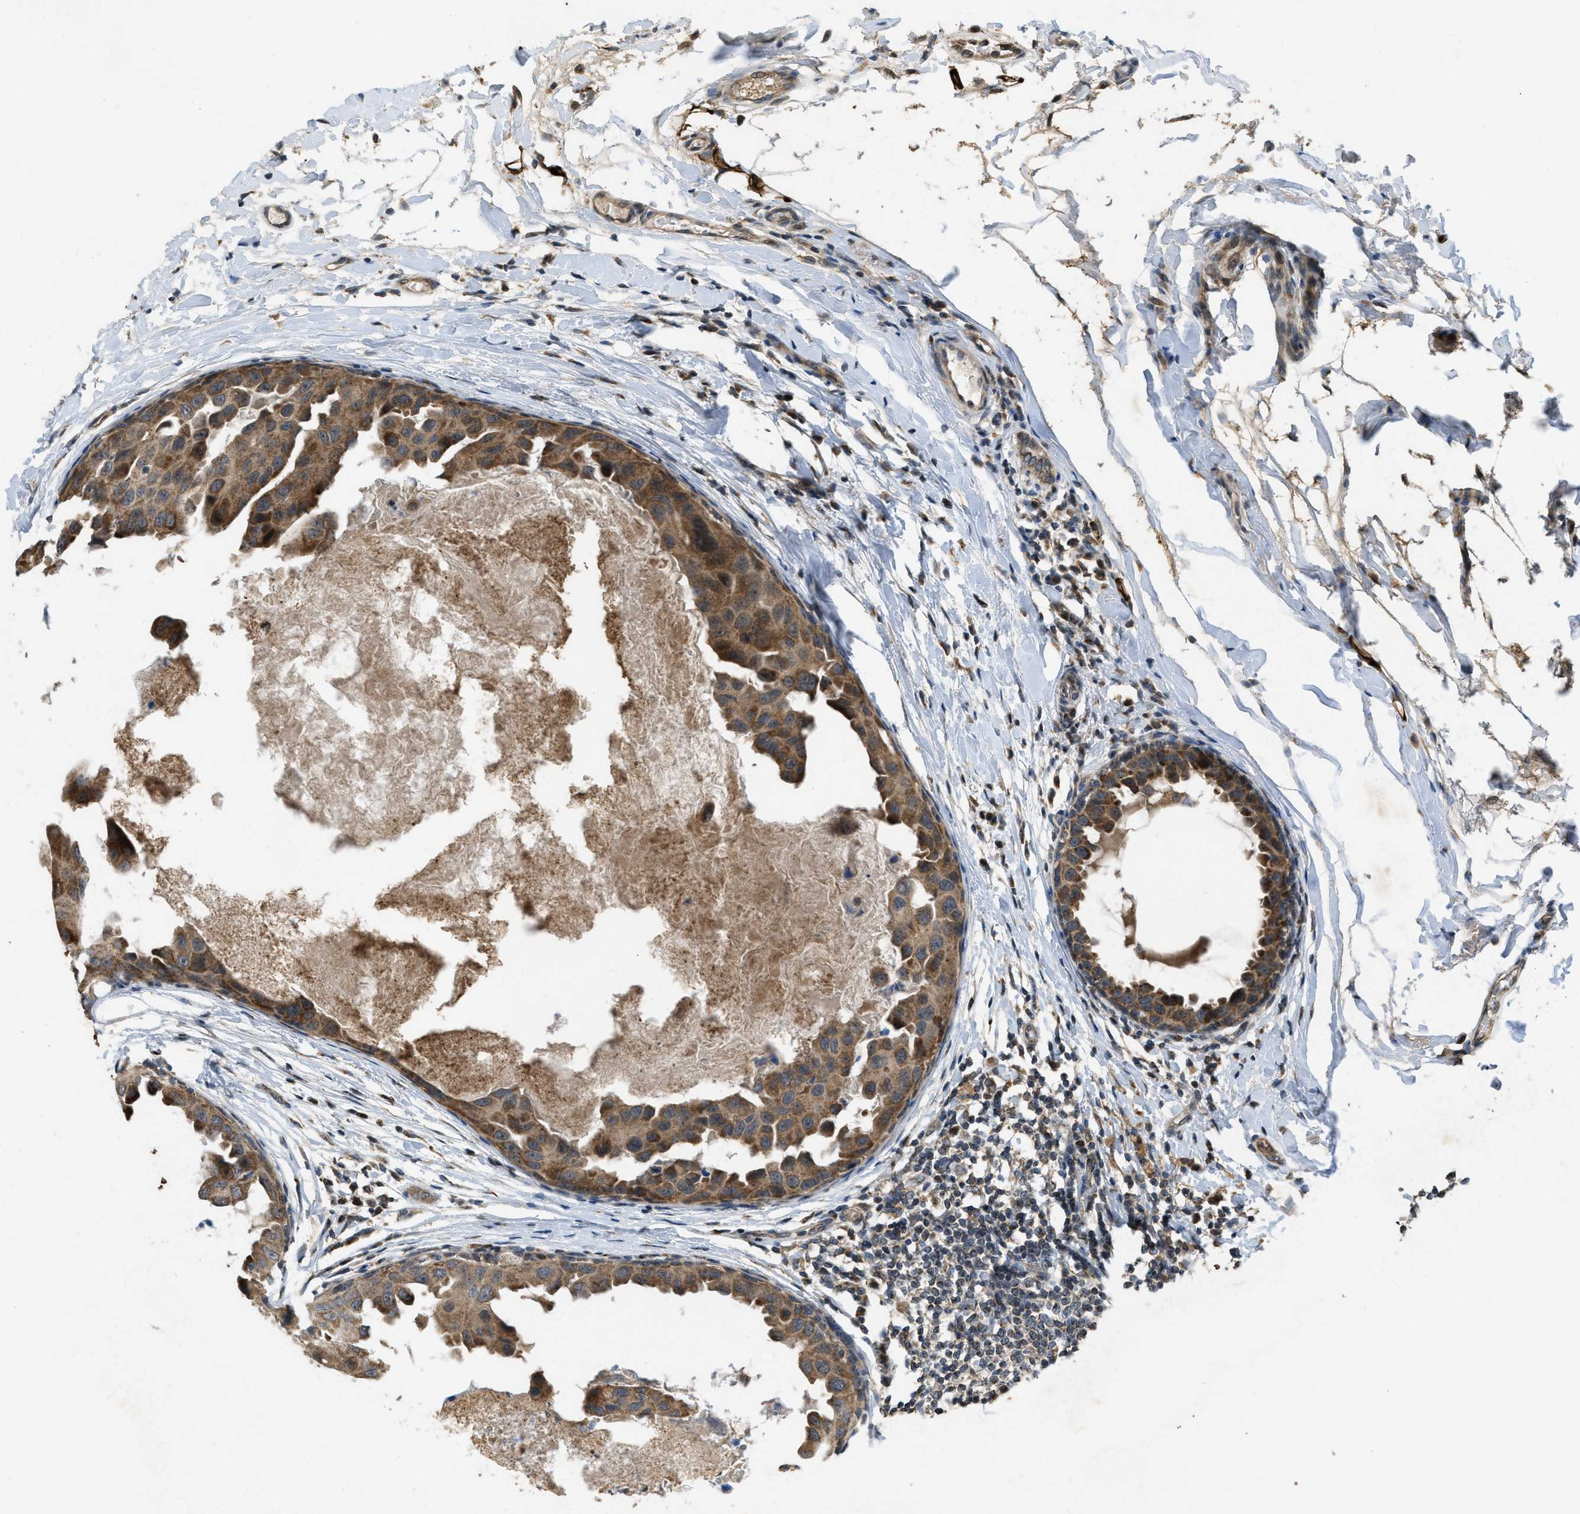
{"staining": {"intensity": "moderate", "quantity": ">75%", "location": "cytoplasmic/membranous"}, "tissue": "breast cancer", "cell_type": "Tumor cells", "image_type": "cancer", "snomed": [{"axis": "morphology", "description": "Duct carcinoma"}, {"axis": "topography", "description": "Breast"}], "caption": "Immunohistochemical staining of human breast cancer (intraductal carcinoma) reveals medium levels of moderate cytoplasmic/membranous positivity in about >75% of tumor cells. The staining was performed using DAB (3,3'-diaminobenzidine), with brown indicating positive protein expression. Nuclei are stained blue with hematoxylin.", "gene": "PPP1R15A", "patient": {"sex": "female", "age": 27}}